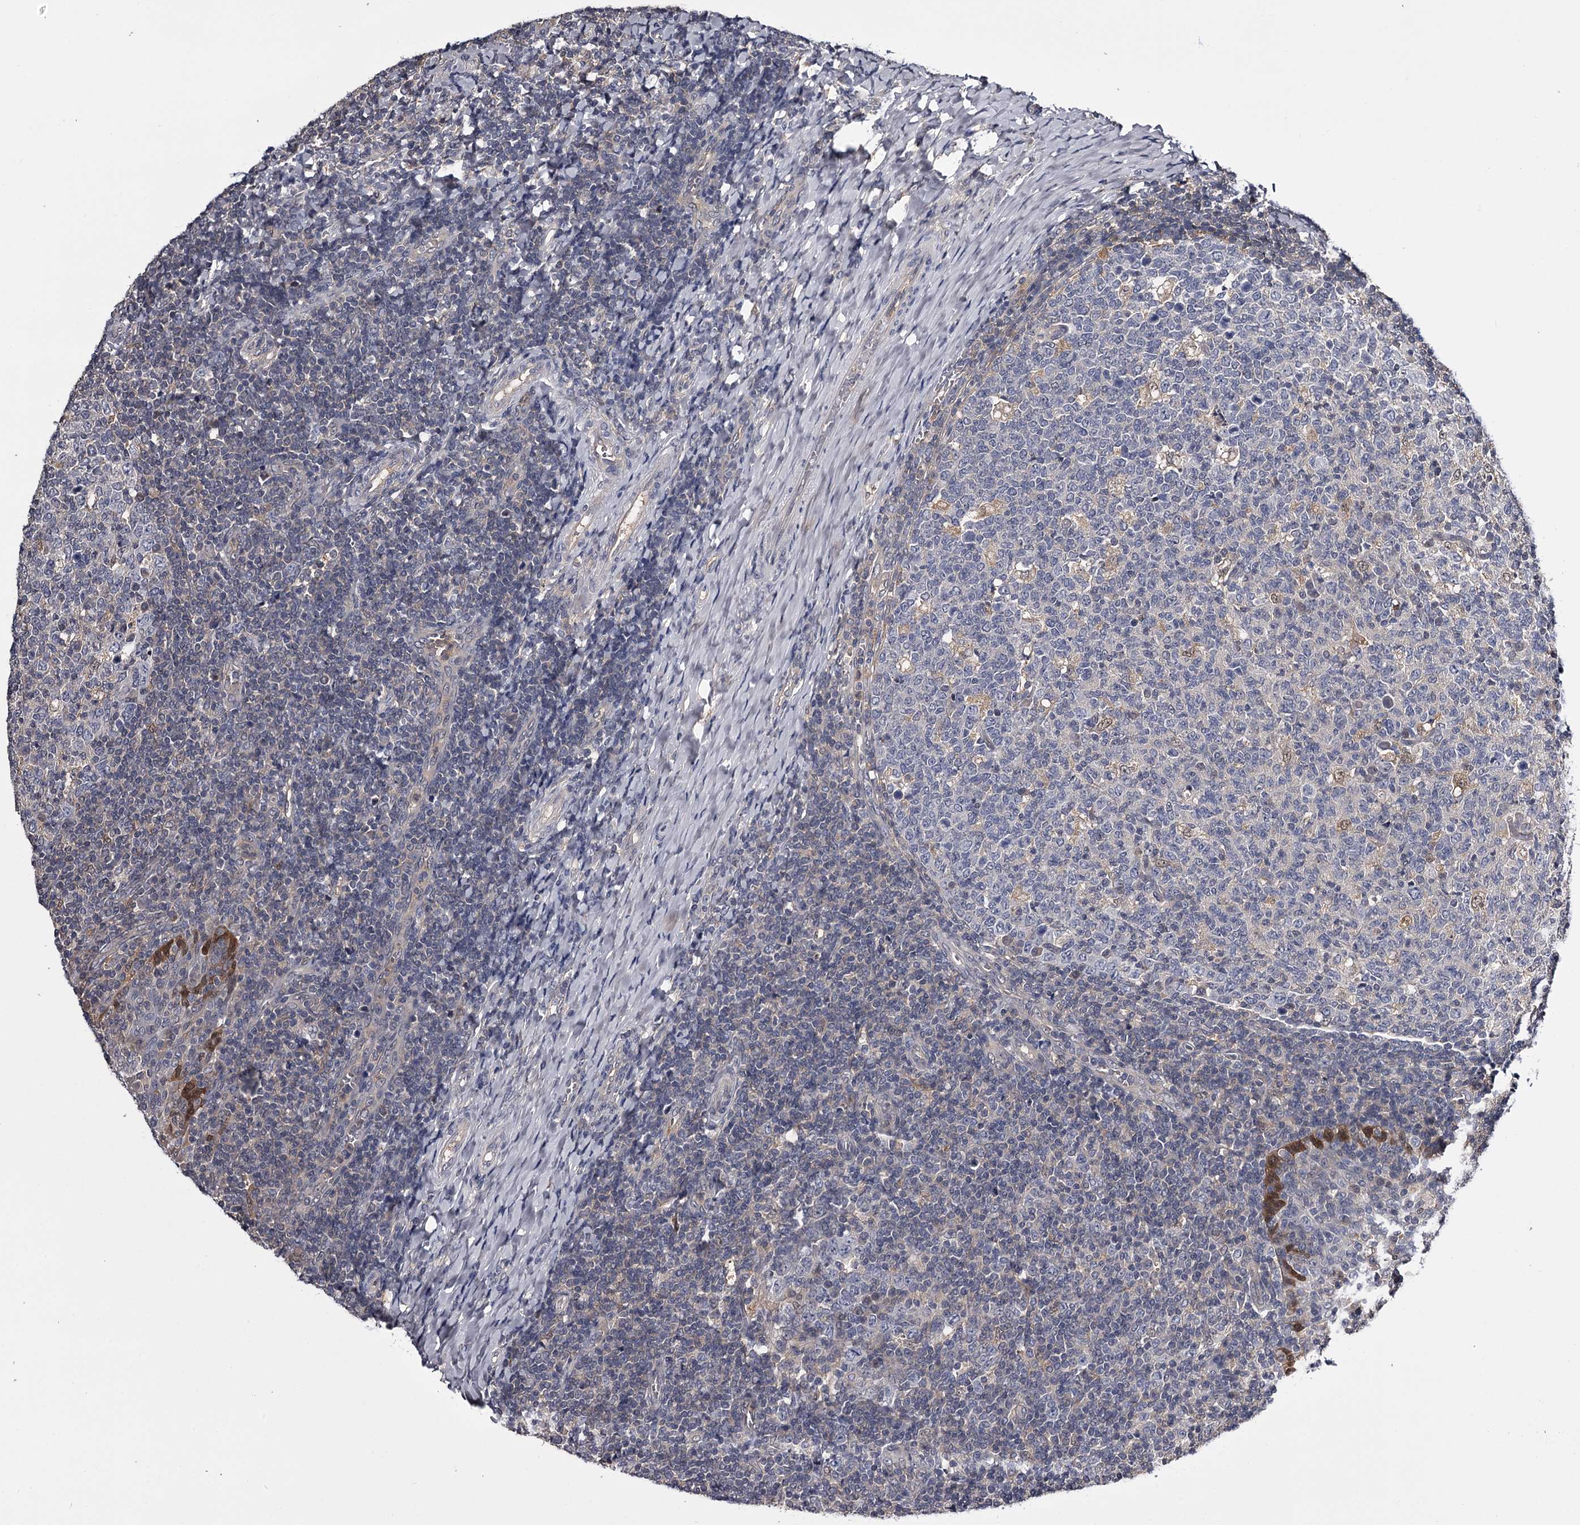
{"staining": {"intensity": "negative", "quantity": "none", "location": "none"}, "tissue": "tonsil", "cell_type": "Germinal center cells", "image_type": "normal", "snomed": [{"axis": "morphology", "description": "Normal tissue, NOS"}, {"axis": "topography", "description": "Tonsil"}], "caption": "There is no significant staining in germinal center cells of tonsil. (DAB (3,3'-diaminobenzidine) IHC with hematoxylin counter stain).", "gene": "GSTO1", "patient": {"sex": "female", "age": 19}}